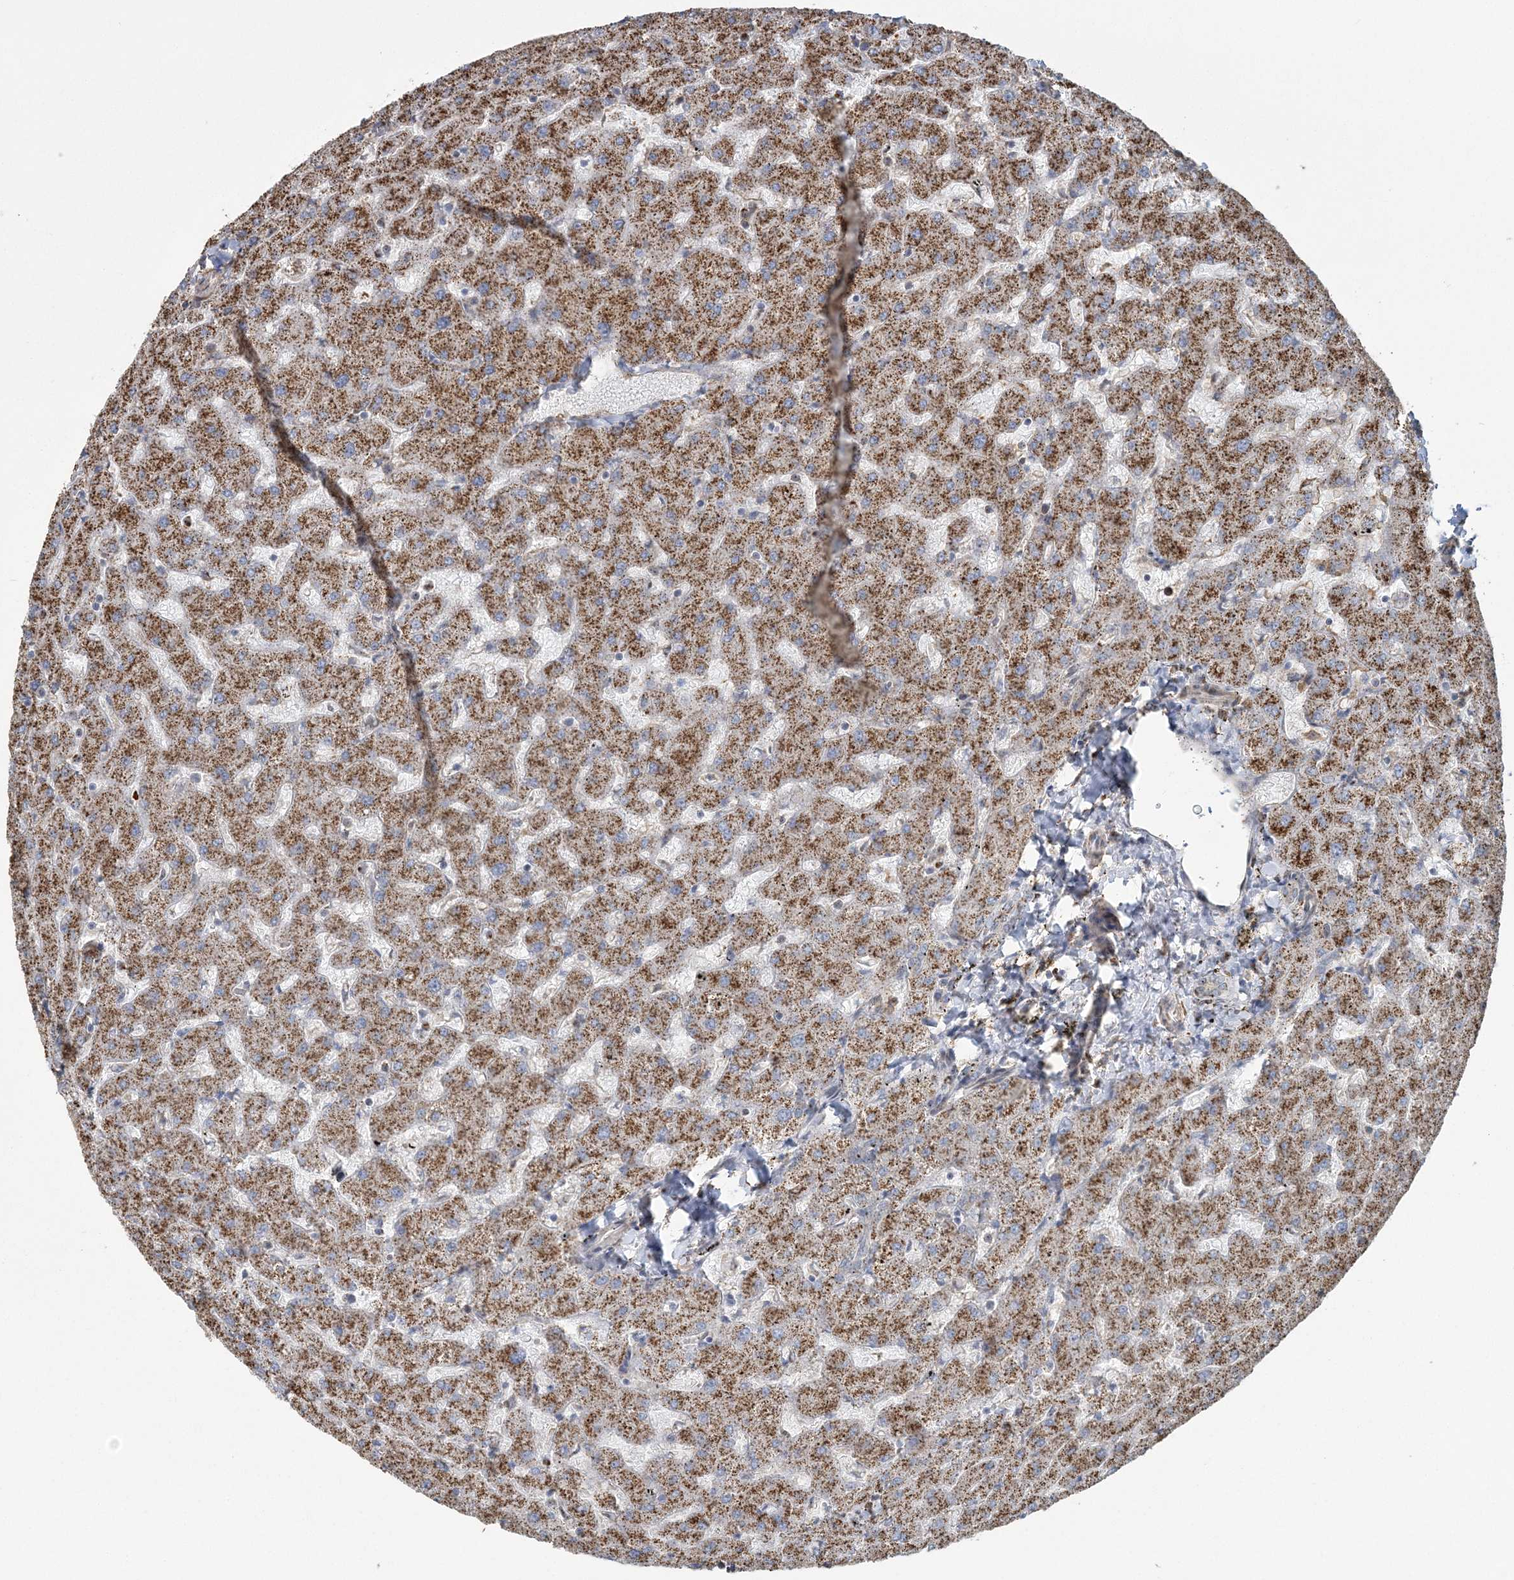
{"staining": {"intensity": "moderate", "quantity": ">75%", "location": "cytoplasmic/membranous"}, "tissue": "liver", "cell_type": "Cholangiocytes", "image_type": "normal", "snomed": [{"axis": "morphology", "description": "Normal tissue, NOS"}, {"axis": "topography", "description": "Liver"}], "caption": "Liver stained for a protein reveals moderate cytoplasmic/membranous positivity in cholangiocytes.", "gene": "TRAF3IP2", "patient": {"sex": "female", "age": 63}}